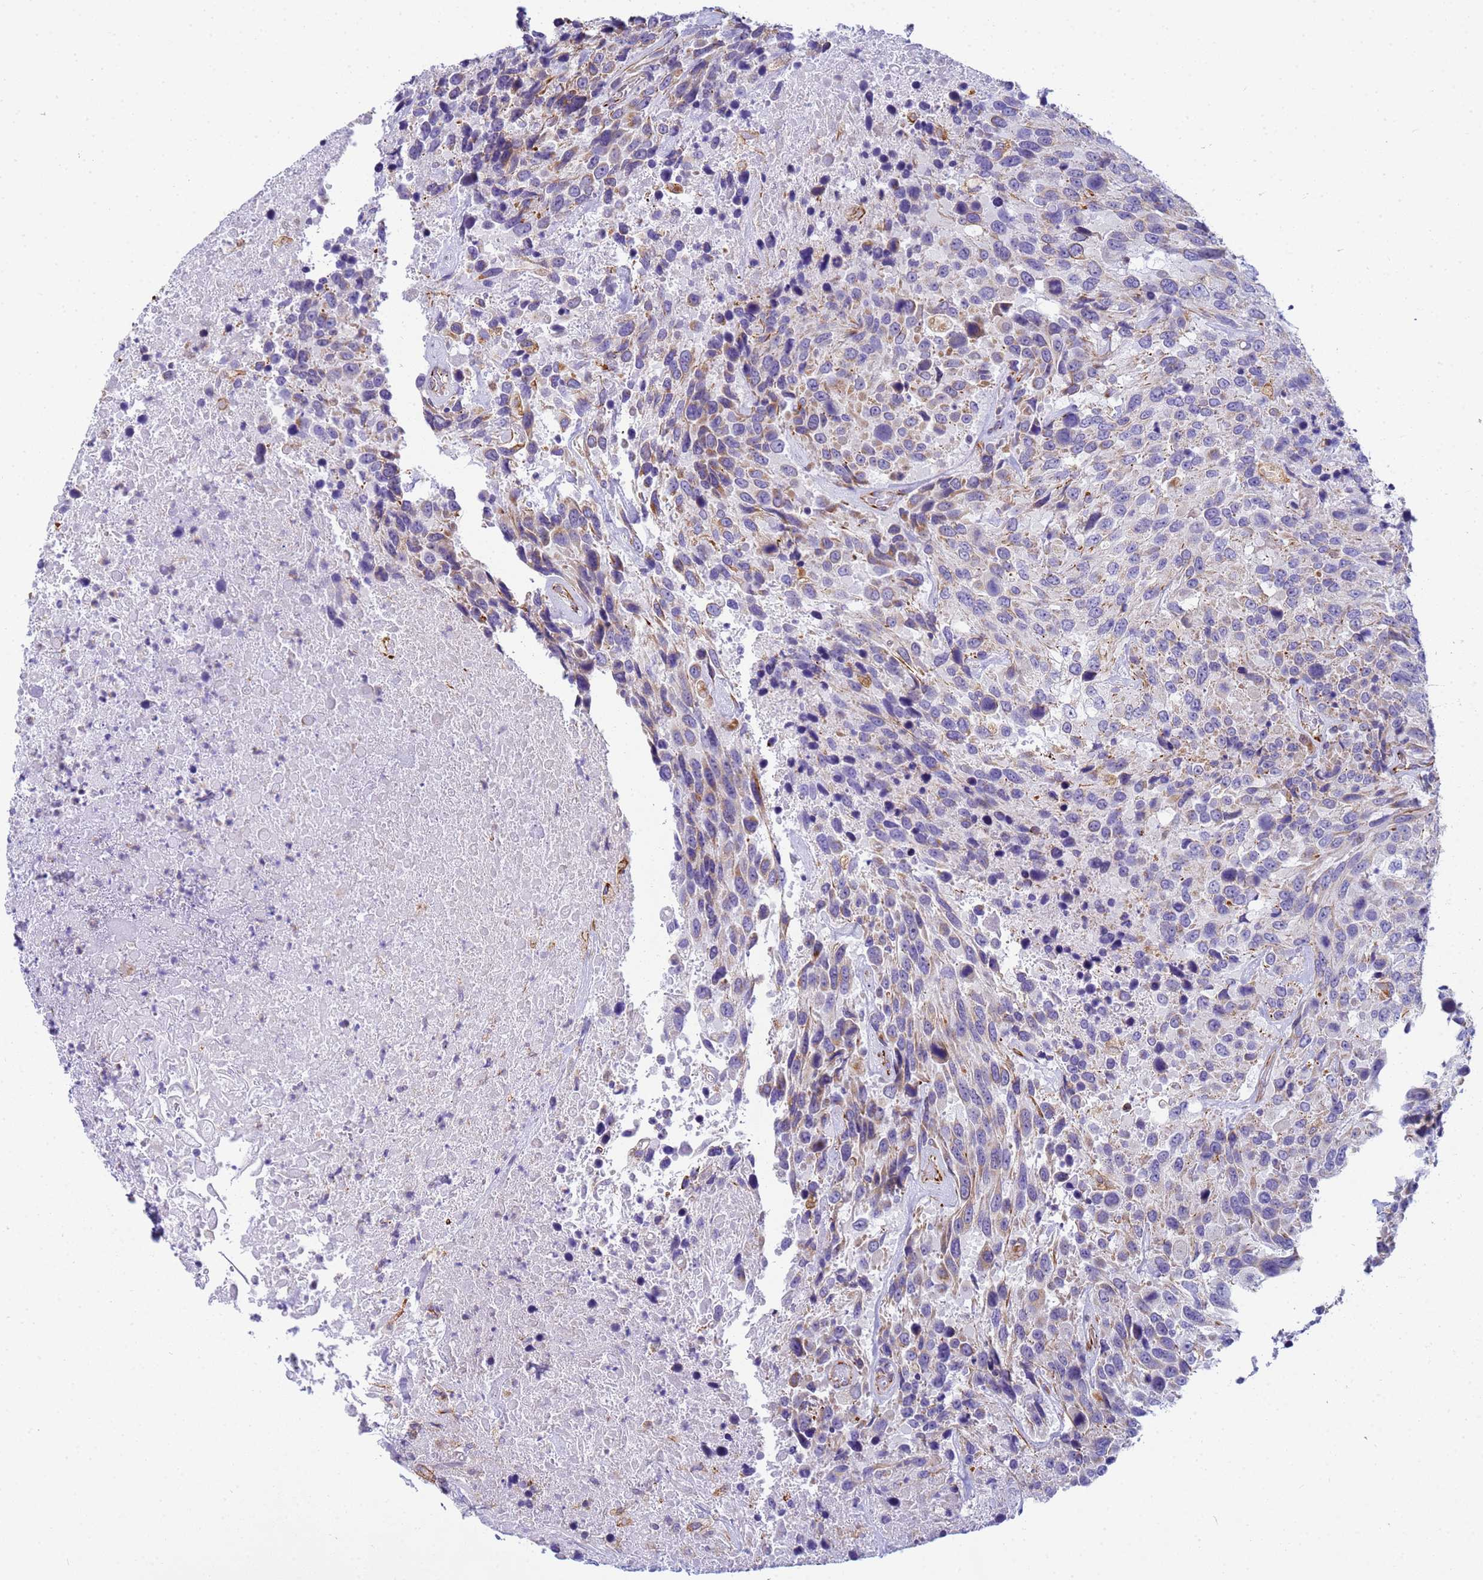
{"staining": {"intensity": "moderate", "quantity": "<25%", "location": "cytoplasmic/membranous"}, "tissue": "urothelial cancer", "cell_type": "Tumor cells", "image_type": "cancer", "snomed": [{"axis": "morphology", "description": "Urothelial carcinoma, High grade"}, {"axis": "topography", "description": "Urinary bladder"}], "caption": "Urothelial cancer tissue displays moderate cytoplasmic/membranous expression in approximately <25% of tumor cells, visualized by immunohistochemistry. Immunohistochemistry stains the protein in brown and the nuclei are stained blue.", "gene": "UBXN2B", "patient": {"sex": "female", "age": 70}}